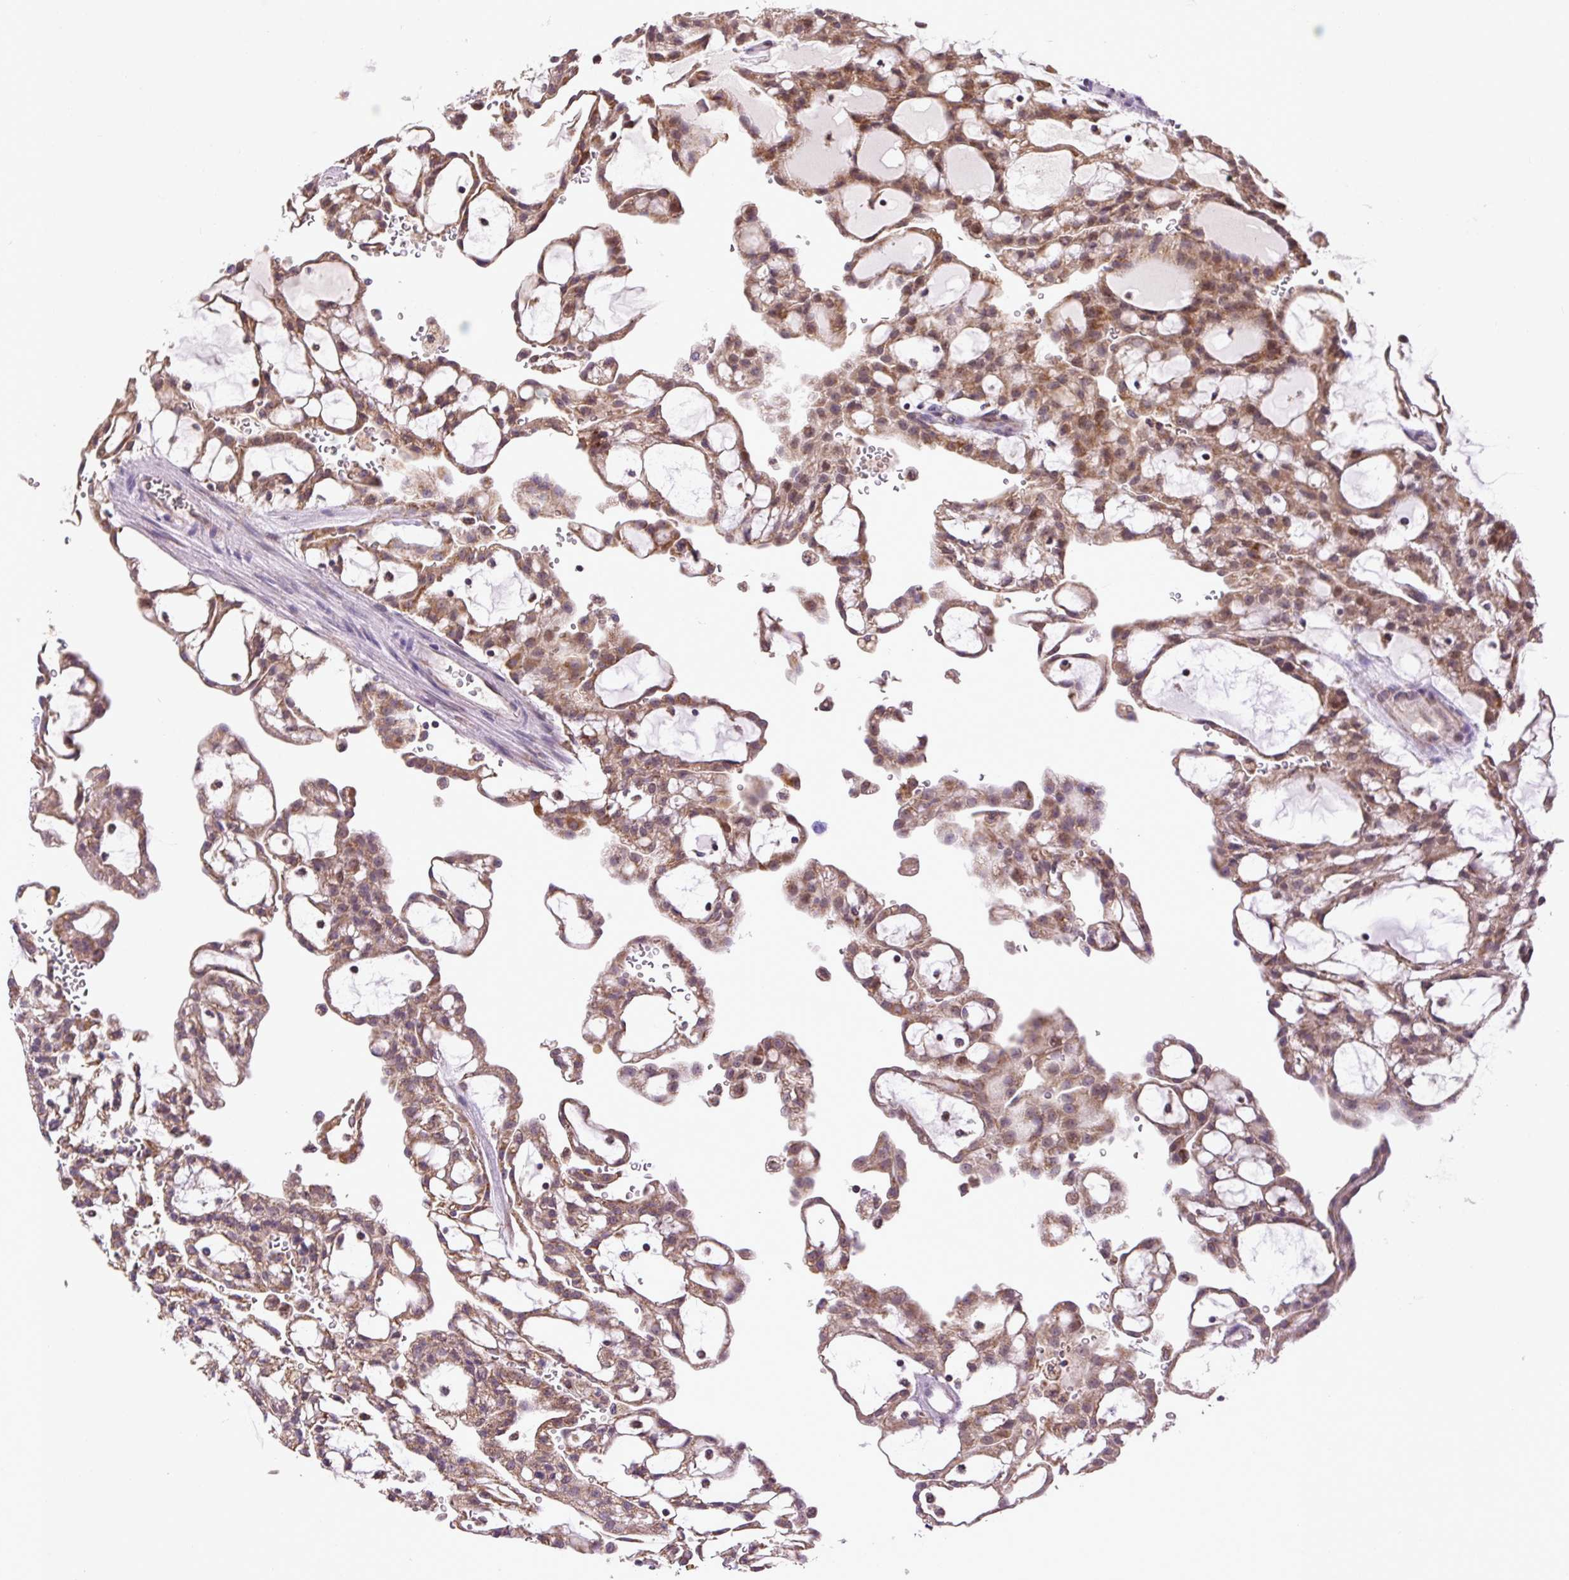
{"staining": {"intensity": "moderate", "quantity": ">75%", "location": "cytoplasmic/membranous"}, "tissue": "renal cancer", "cell_type": "Tumor cells", "image_type": "cancer", "snomed": [{"axis": "morphology", "description": "Adenocarcinoma, NOS"}, {"axis": "topography", "description": "Kidney"}], "caption": "Immunohistochemistry (DAB) staining of renal adenocarcinoma demonstrates moderate cytoplasmic/membranous protein expression in approximately >75% of tumor cells. The protein of interest is stained brown, and the nuclei are stained in blue (DAB (3,3'-diaminobenzidine) IHC with brightfield microscopy, high magnification).", "gene": "MFSD9", "patient": {"sex": "male", "age": 63}}